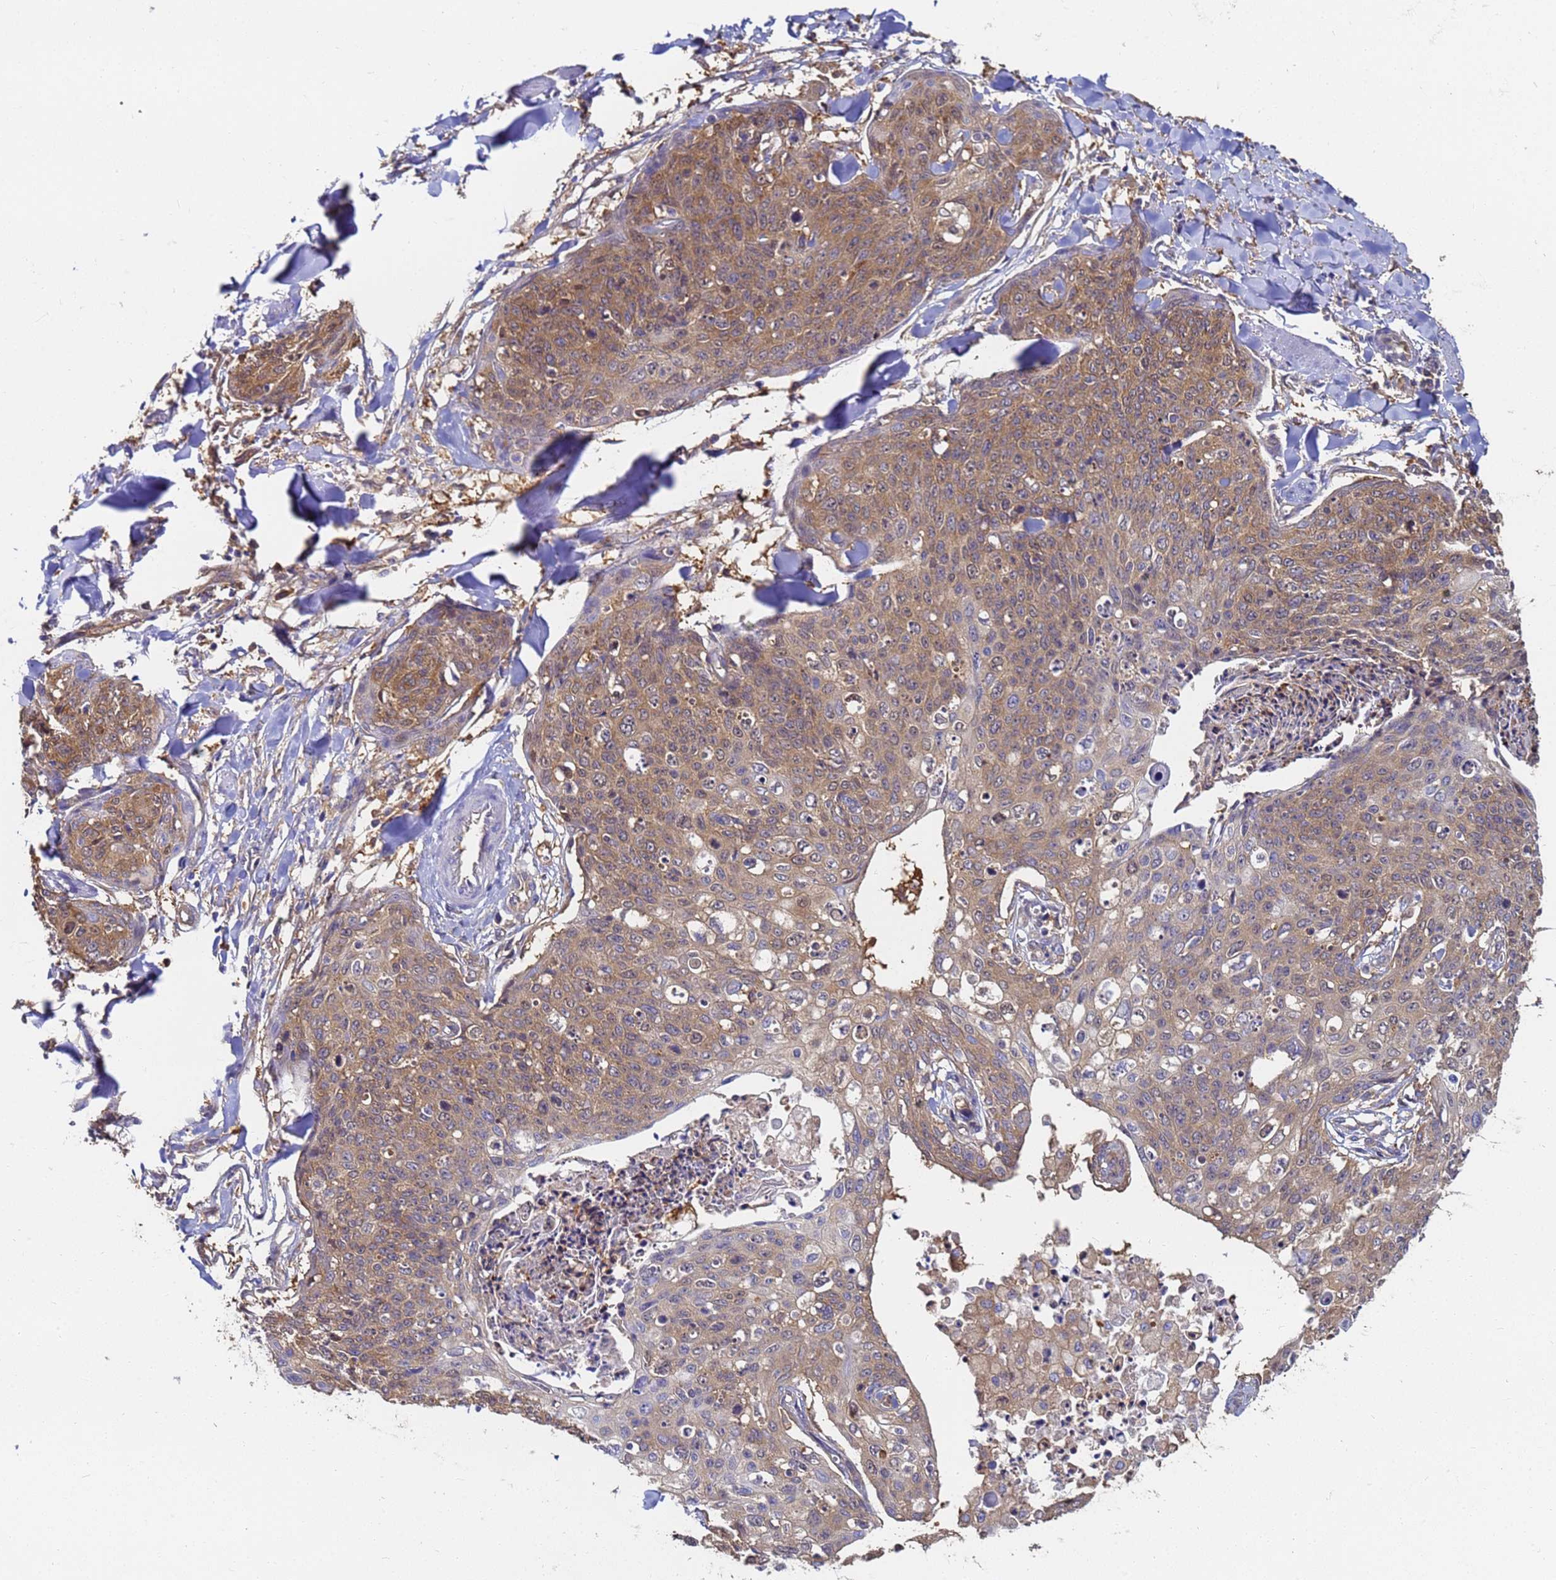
{"staining": {"intensity": "weak", "quantity": ">75%", "location": "cytoplasmic/membranous"}, "tissue": "skin cancer", "cell_type": "Tumor cells", "image_type": "cancer", "snomed": [{"axis": "morphology", "description": "Squamous cell carcinoma, NOS"}, {"axis": "topography", "description": "Skin"}, {"axis": "topography", "description": "Vulva"}], "caption": "Approximately >75% of tumor cells in skin cancer (squamous cell carcinoma) exhibit weak cytoplasmic/membranous protein staining as visualized by brown immunohistochemical staining.", "gene": "NME1-NME2", "patient": {"sex": "female", "age": 85}}